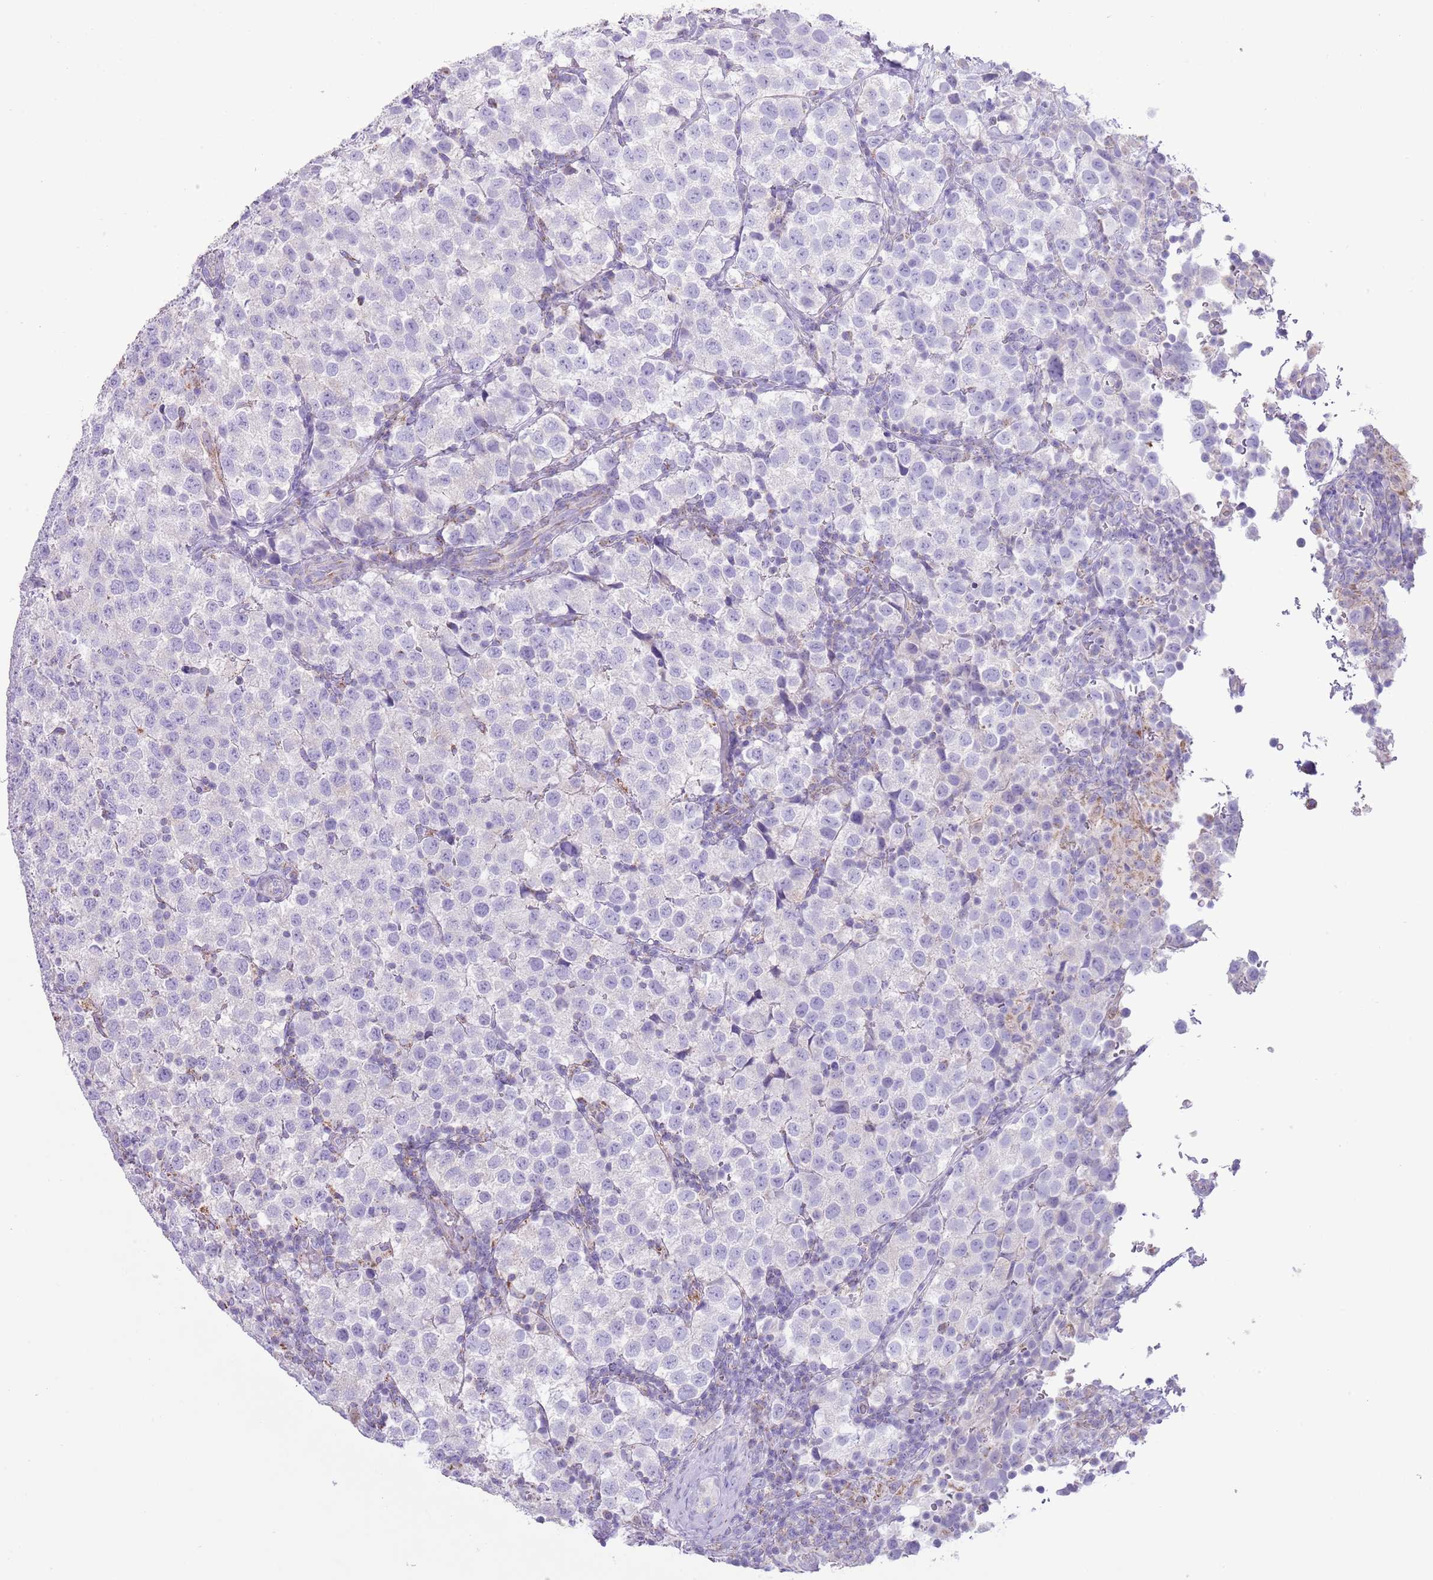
{"staining": {"intensity": "negative", "quantity": "none", "location": "none"}, "tissue": "testis cancer", "cell_type": "Tumor cells", "image_type": "cancer", "snomed": [{"axis": "morphology", "description": "Seminoma, NOS"}, {"axis": "topography", "description": "Testis"}], "caption": "Tumor cells are negative for protein expression in human seminoma (testis).", "gene": "ATP6V1B1", "patient": {"sex": "male", "age": 34}}